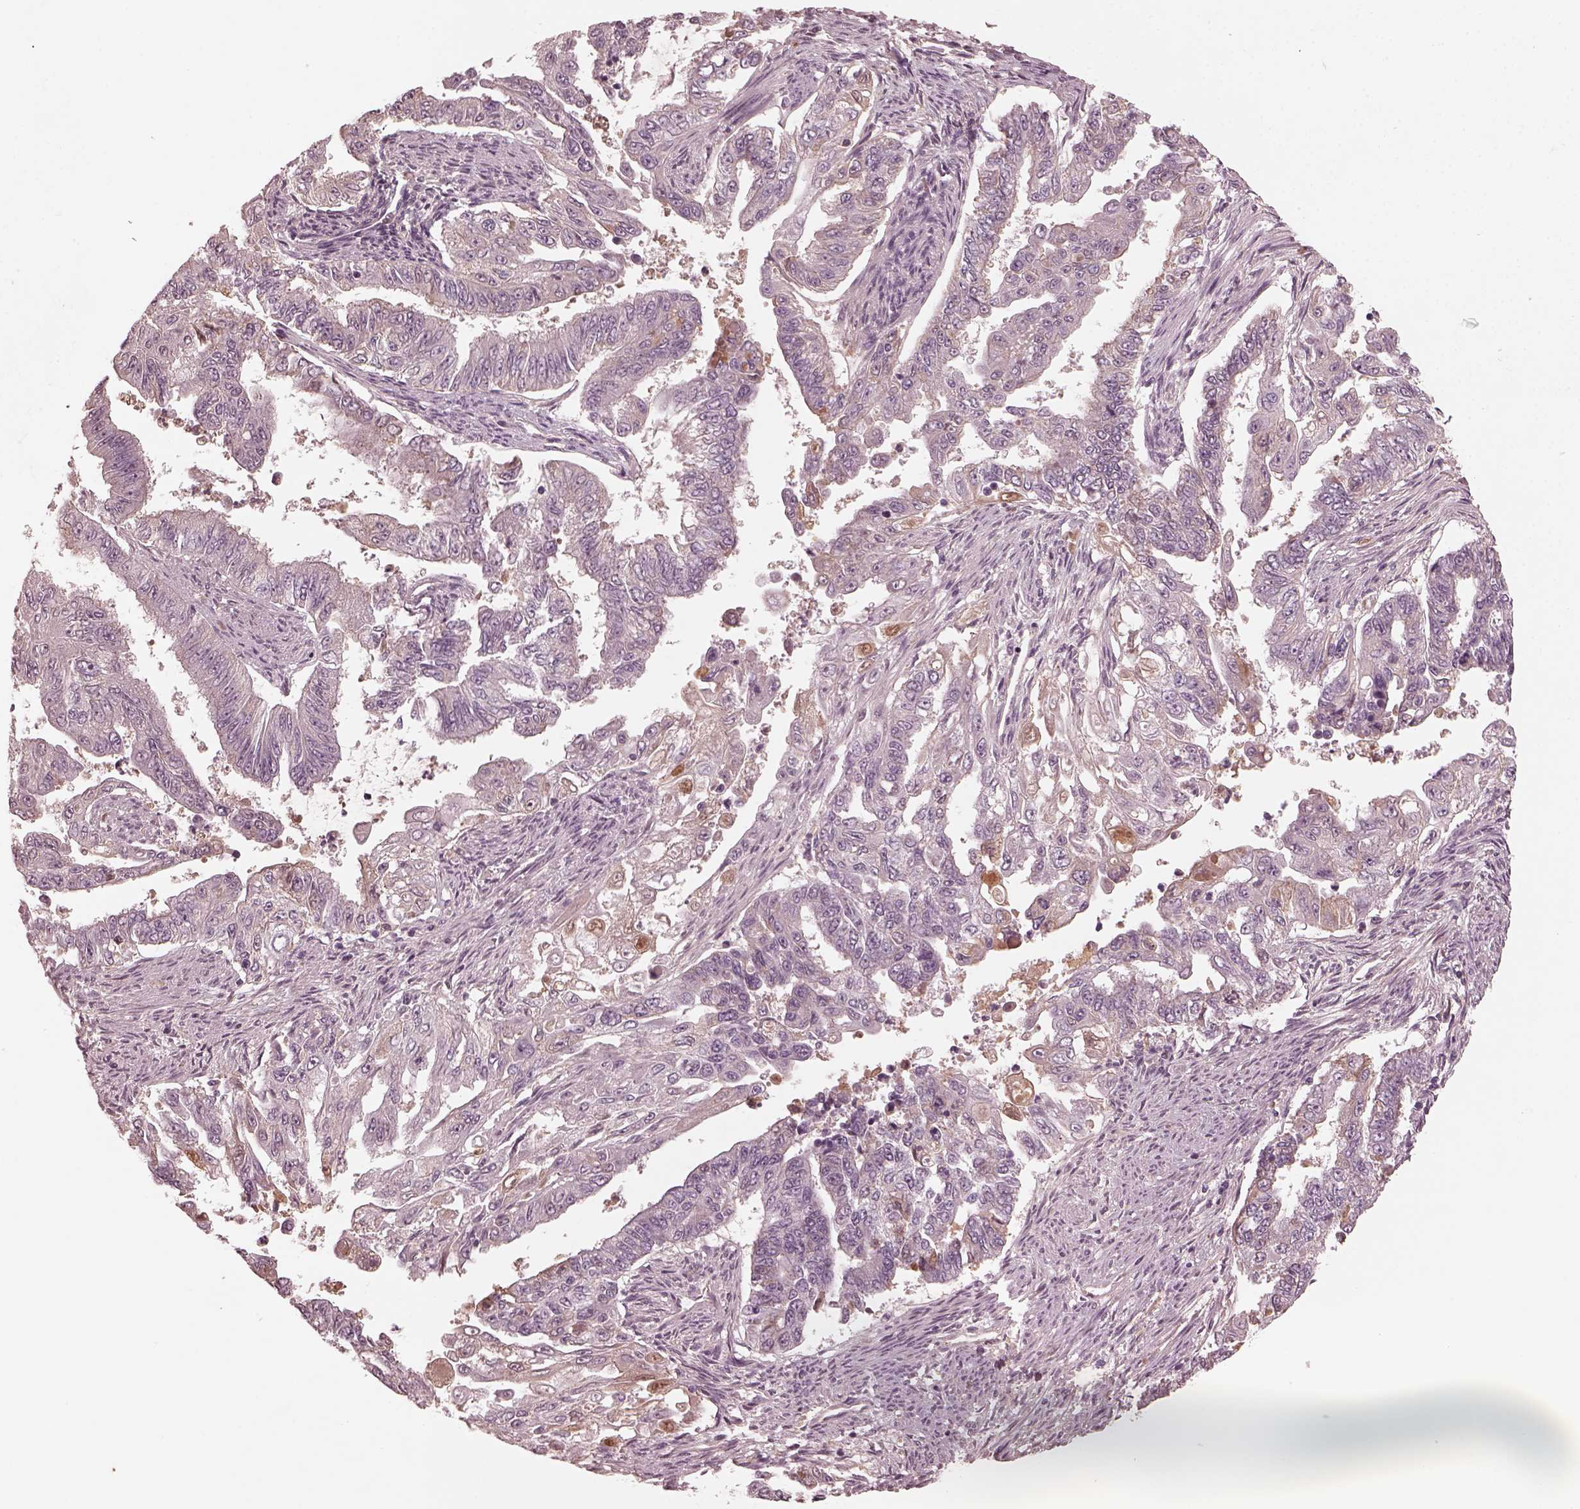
{"staining": {"intensity": "negative", "quantity": "none", "location": "none"}, "tissue": "endometrial cancer", "cell_type": "Tumor cells", "image_type": "cancer", "snomed": [{"axis": "morphology", "description": "Adenocarcinoma, NOS"}, {"axis": "topography", "description": "Uterus"}], "caption": "This is a histopathology image of IHC staining of endometrial cancer (adenocarcinoma), which shows no staining in tumor cells. (Brightfield microscopy of DAB (3,3'-diaminobenzidine) immunohistochemistry (IHC) at high magnification).", "gene": "VWA5B1", "patient": {"sex": "female", "age": 59}}